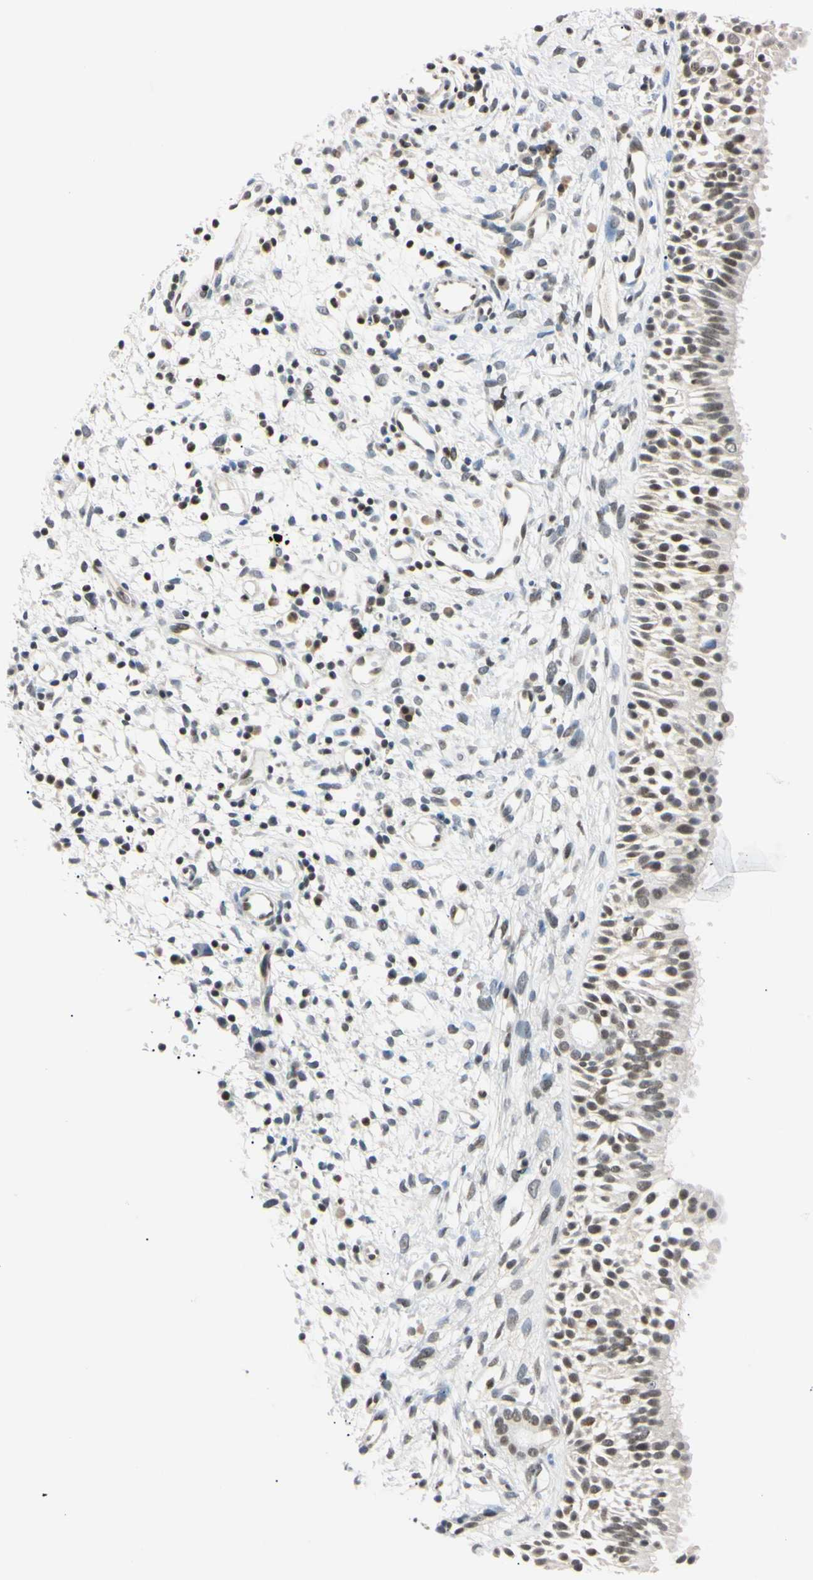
{"staining": {"intensity": "moderate", "quantity": ">75%", "location": "nuclear"}, "tissue": "nasopharynx", "cell_type": "Respiratory epithelial cells", "image_type": "normal", "snomed": [{"axis": "morphology", "description": "Normal tissue, NOS"}, {"axis": "topography", "description": "Nasopharynx"}], "caption": "This is a micrograph of immunohistochemistry staining of benign nasopharynx, which shows moderate staining in the nuclear of respiratory epithelial cells.", "gene": "C1orf174", "patient": {"sex": "male", "age": 22}}